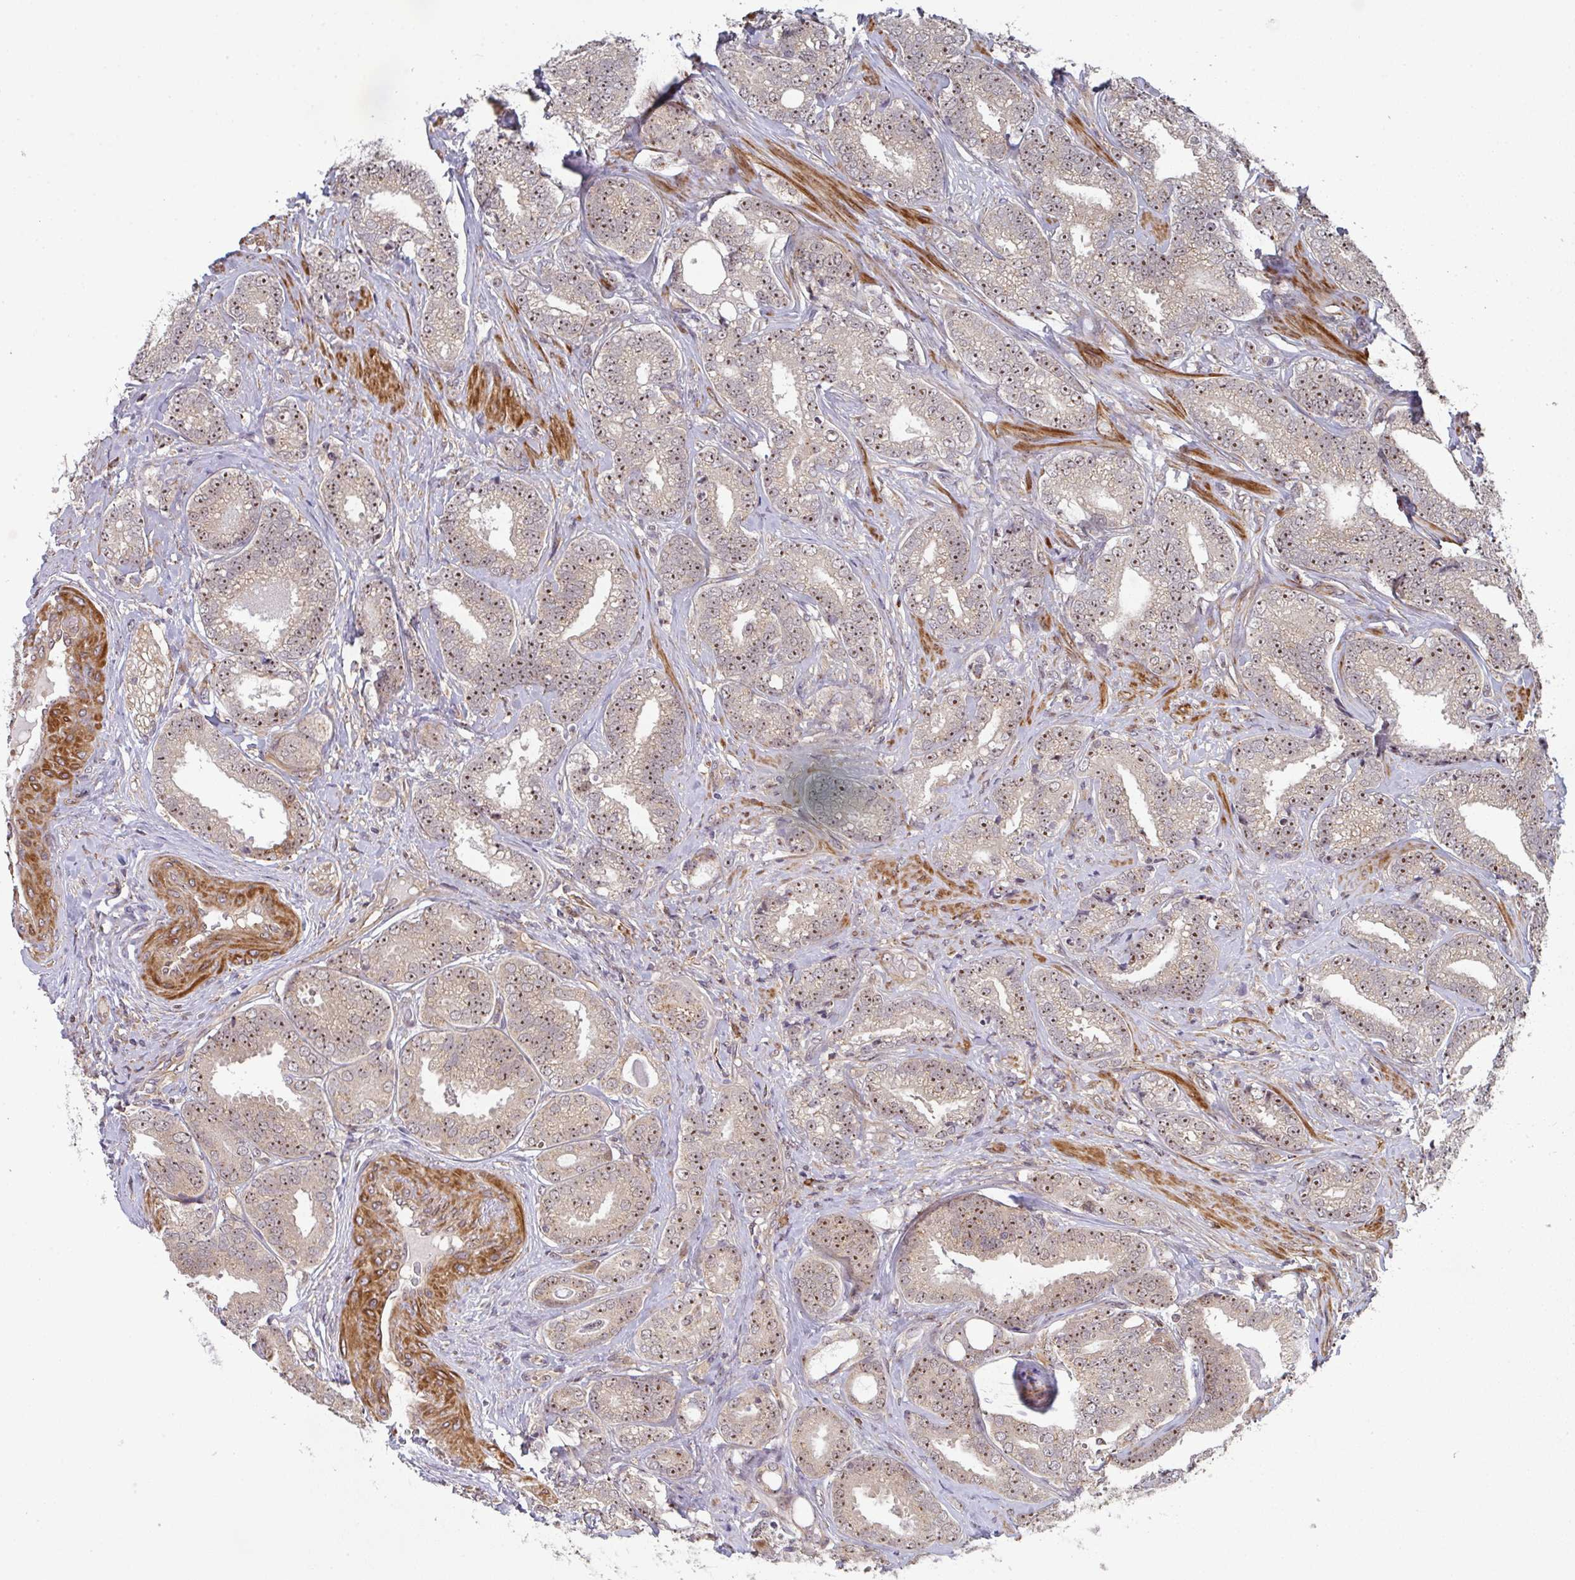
{"staining": {"intensity": "moderate", "quantity": ">75%", "location": "cytoplasmic/membranous,nuclear"}, "tissue": "prostate cancer", "cell_type": "Tumor cells", "image_type": "cancer", "snomed": [{"axis": "morphology", "description": "Adenocarcinoma, Low grade"}, {"axis": "topography", "description": "Prostate"}], "caption": "DAB immunohistochemical staining of human prostate adenocarcinoma (low-grade) demonstrates moderate cytoplasmic/membranous and nuclear protein positivity in about >75% of tumor cells. Immunohistochemistry (ihc) stains the protein of interest in brown and the nuclei are stained blue.", "gene": "SIMC1", "patient": {"sex": "male", "age": 63}}